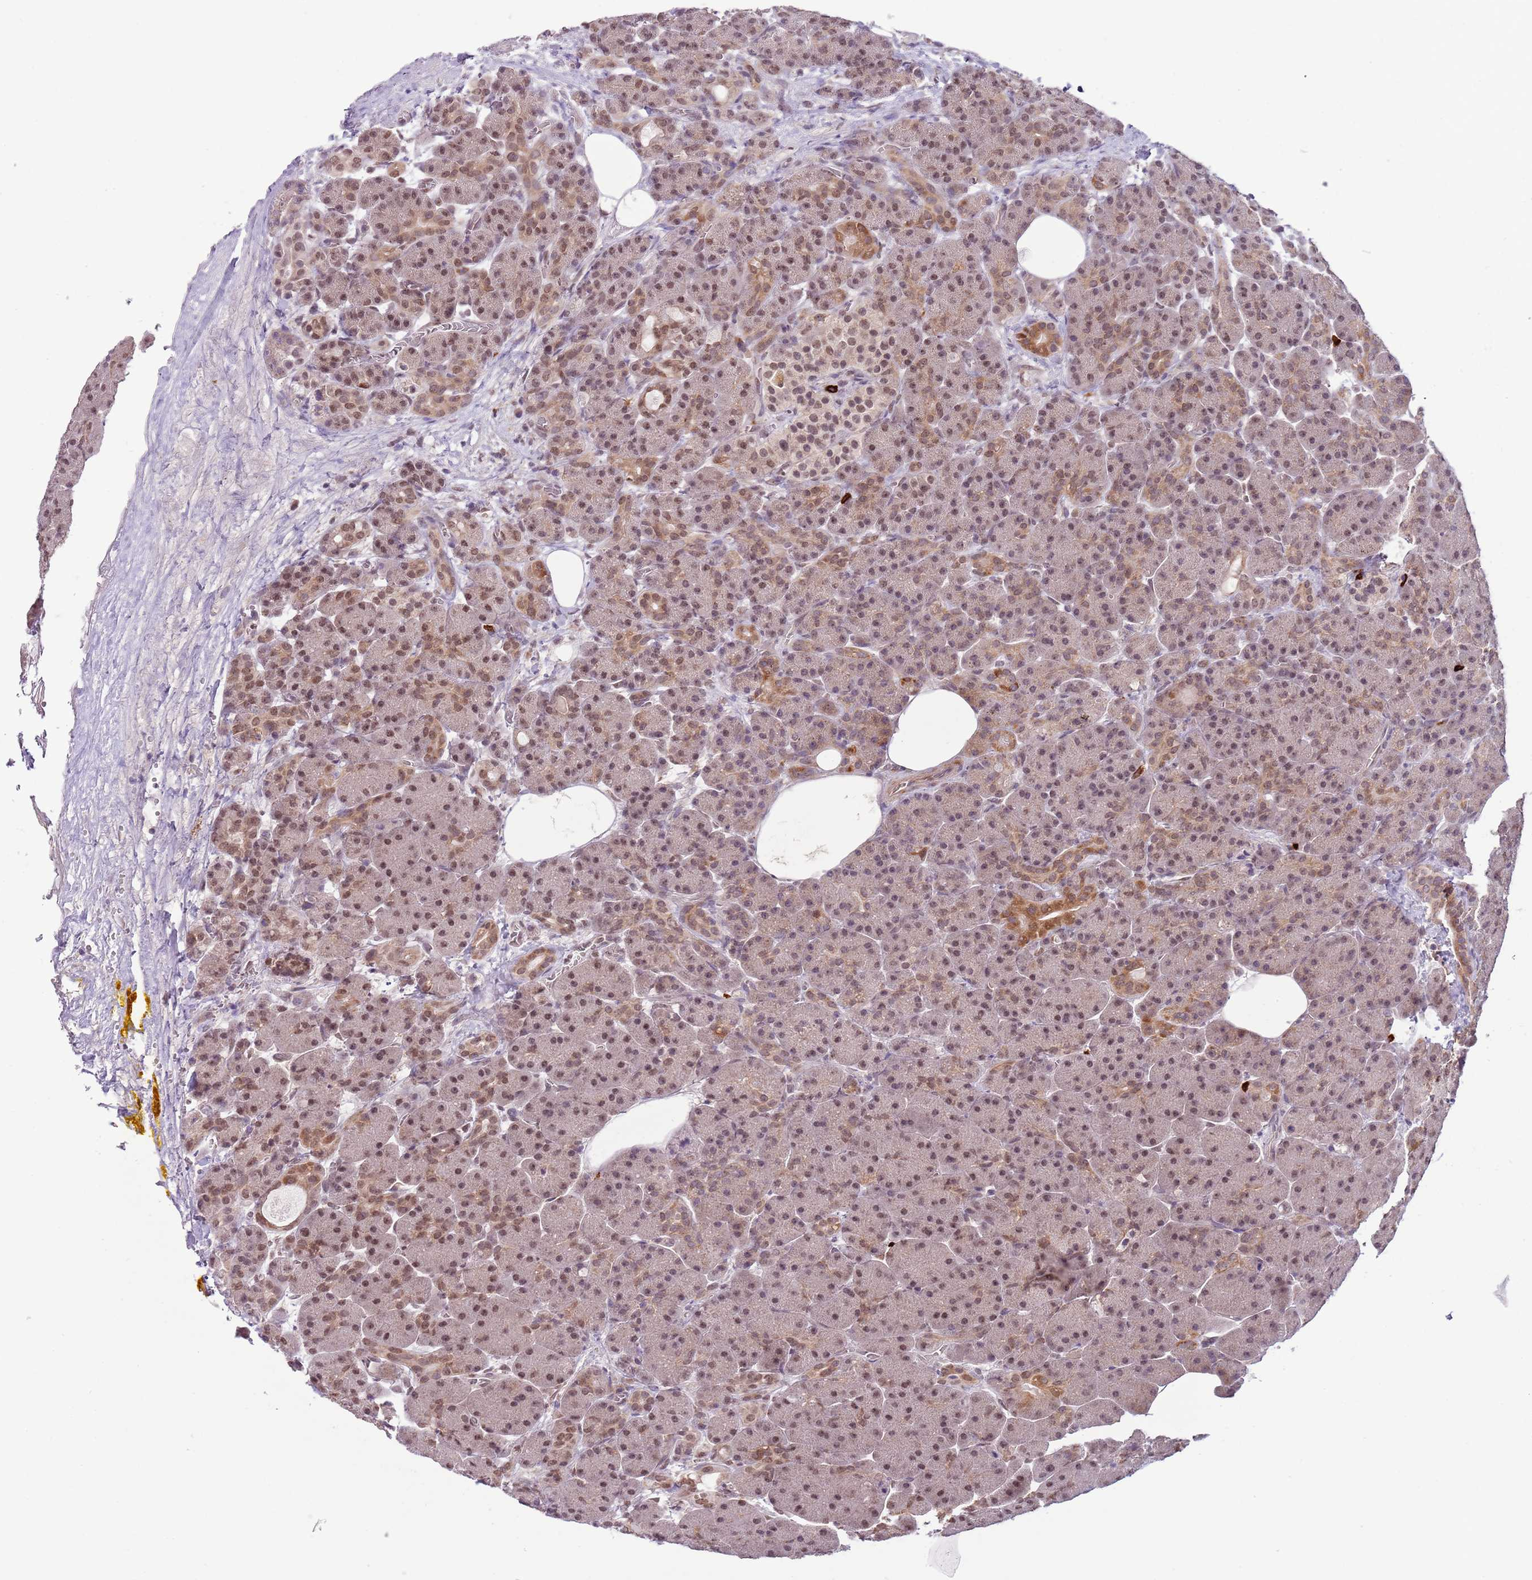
{"staining": {"intensity": "moderate", "quantity": ">75%", "location": "nuclear"}, "tissue": "pancreas", "cell_type": "Exocrine glandular cells", "image_type": "normal", "snomed": [{"axis": "morphology", "description": "Normal tissue, NOS"}, {"axis": "topography", "description": "Pancreas"}], "caption": "High-power microscopy captured an immunohistochemistry (IHC) histopathology image of normal pancreas, revealing moderate nuclear expression in about >75% of exocrine glandular cells. (IHC, brightfield microscopy, high magnification).", "gene": "FAM120AOS", "patient": {"sex": "male", "age": 63}}